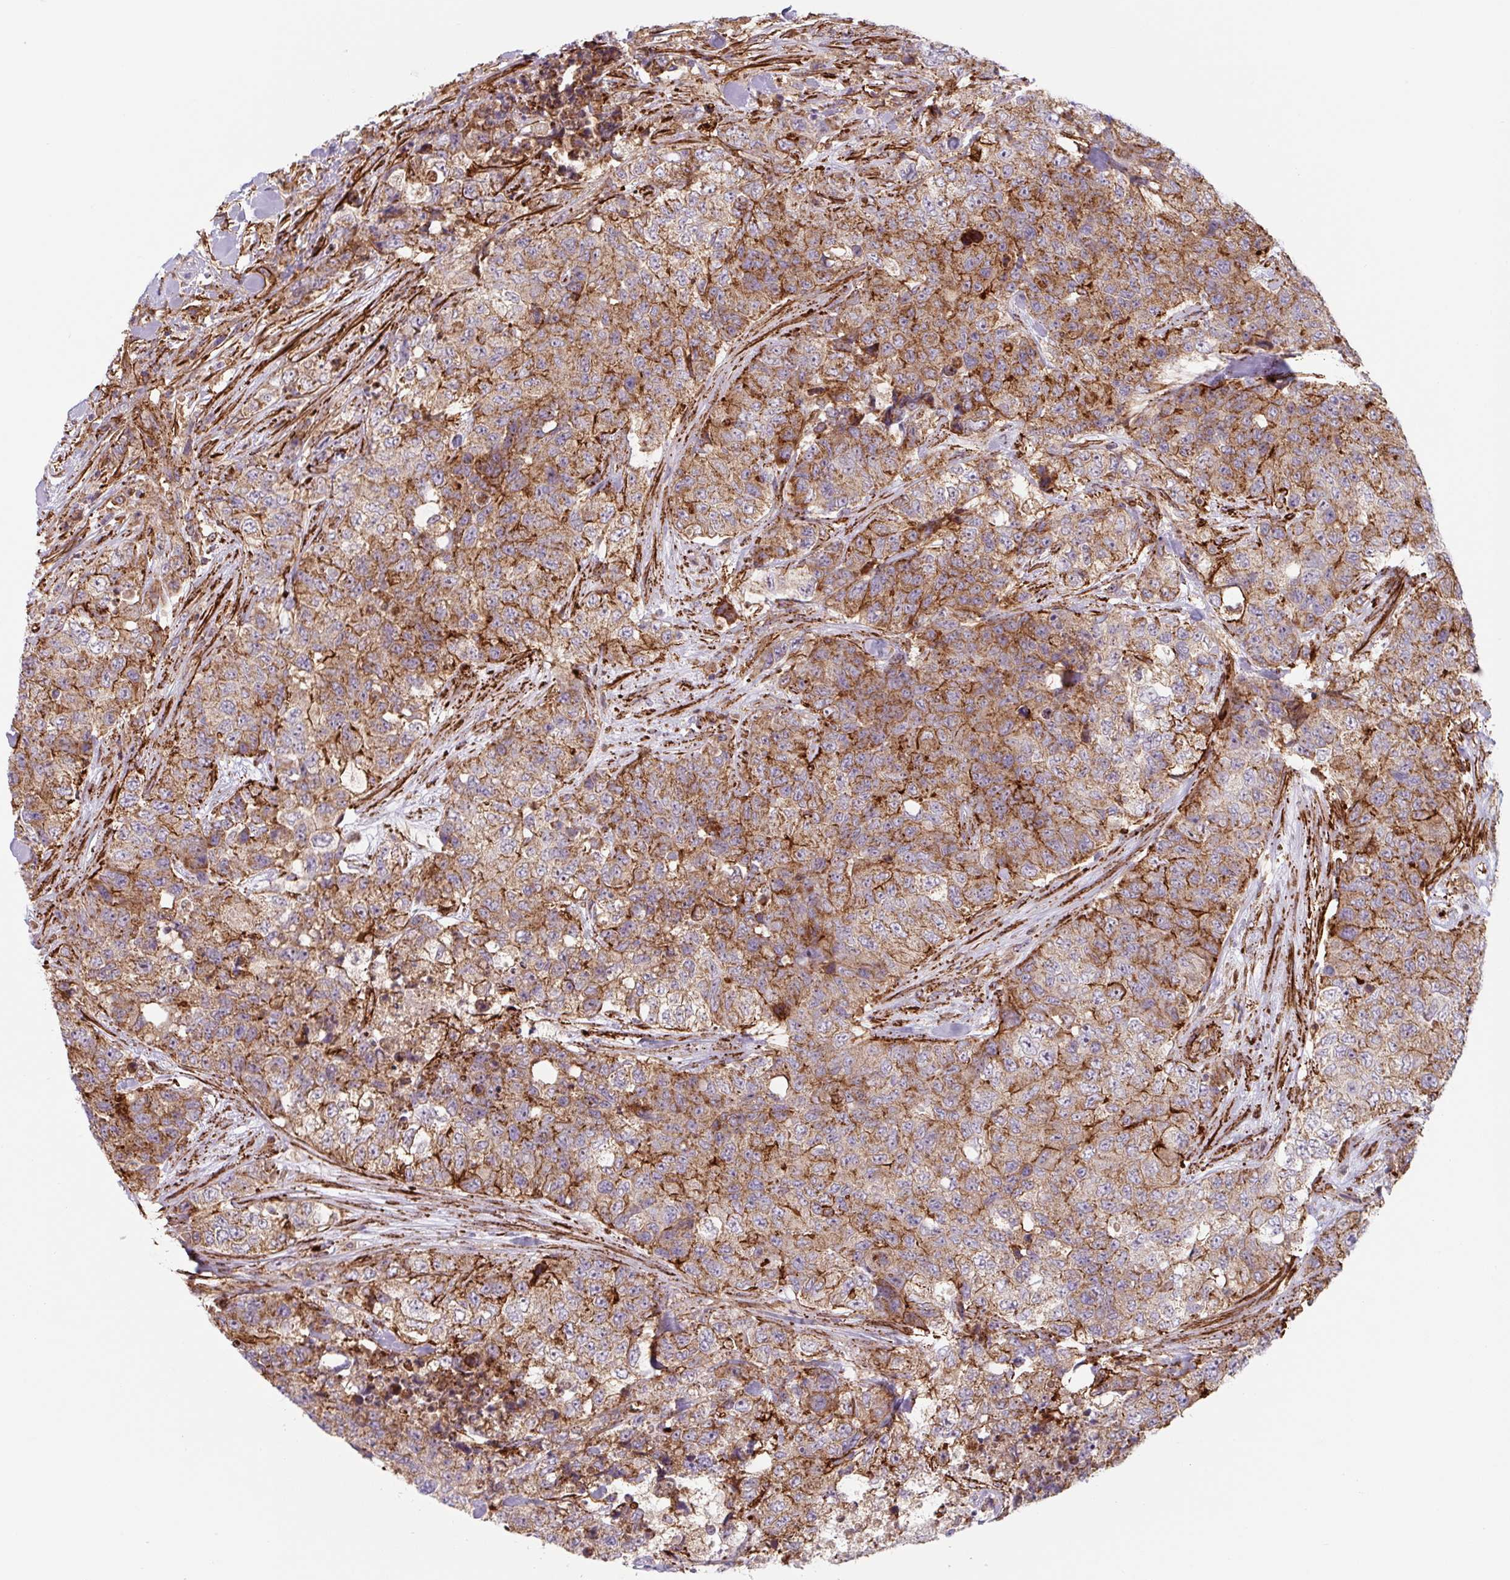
{"staining": {"intensity": "moderate", "quantity": ">75%", "location": "cytoplasmic/membranous"}, "tissue": "urothelial cancer", "cell_type": "Tumor cells", "image_type": "cancer", "snomed": [{"axis": "morphology", "description": "Urothelial carcinoma, High grade"}, {"axis": "topography", "description": "Urinary bladder"}], "caption": "Urothelial cancer stained for a protein (brown) reveals moderate cytoplasmic/membranous positive expression in about >75% of tumor cells.", "gene": "DHFR2", "patient": {"sex": "female", "age": 78}}